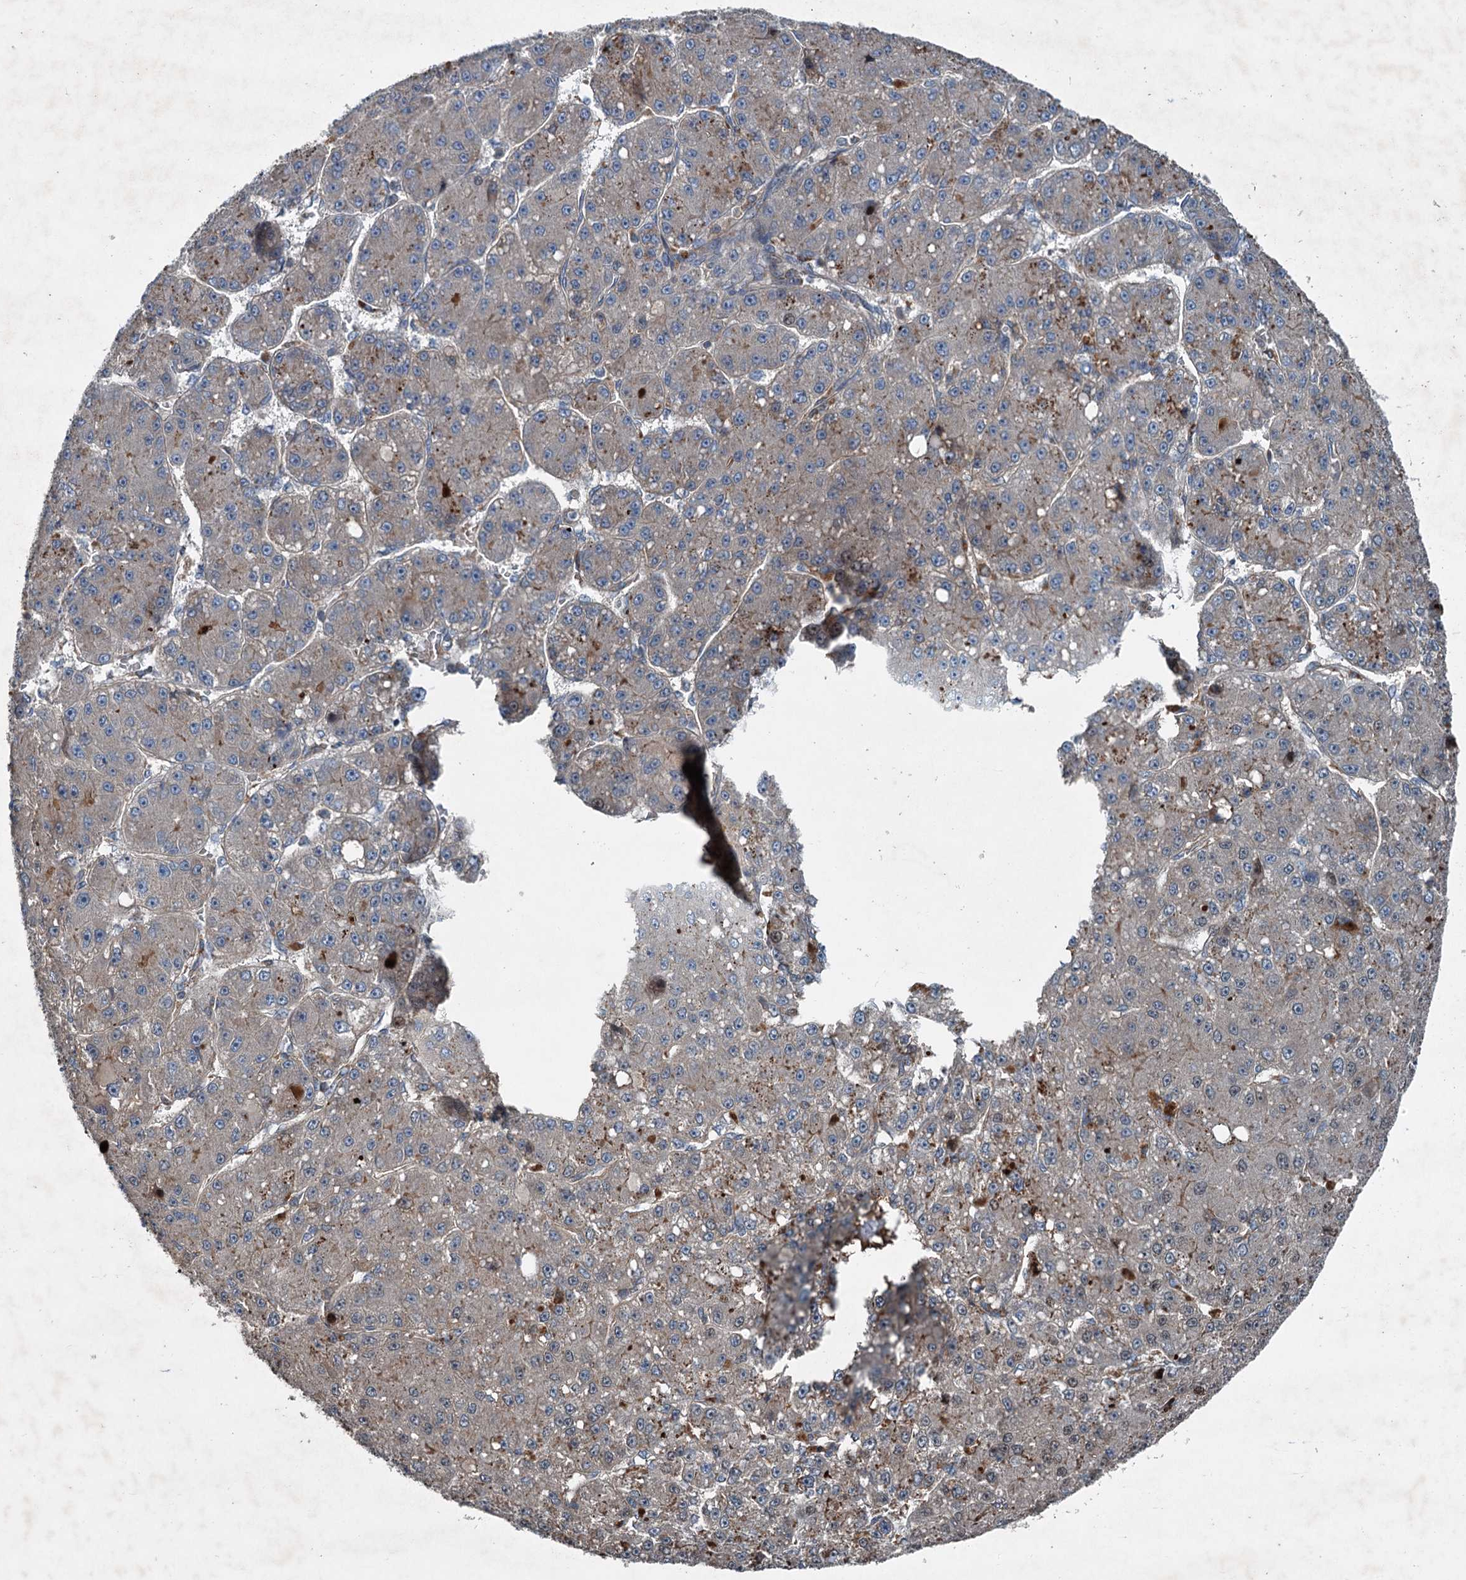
{"staining": {"intensity": "weak", "quantity": "<25%", "location": "cytoplasmic/membranous"}, "tissue": "liver cancer", "cell_type": "Tumor cells", "image_type": "cancer", "snomed": [{"axis": "morphology", "description": "Carcinoma, Hepatocellular, NOS"}, {"axis": "topography", "description": "Liver"}], "caption": "A histopathology image of liver cancer (hepatocellular carcinoma) stained for a protein demonstrates no brown staining in tumor cells.", "gene": "TAPBPL", "patient": {"sex": "male", "age": 67}}